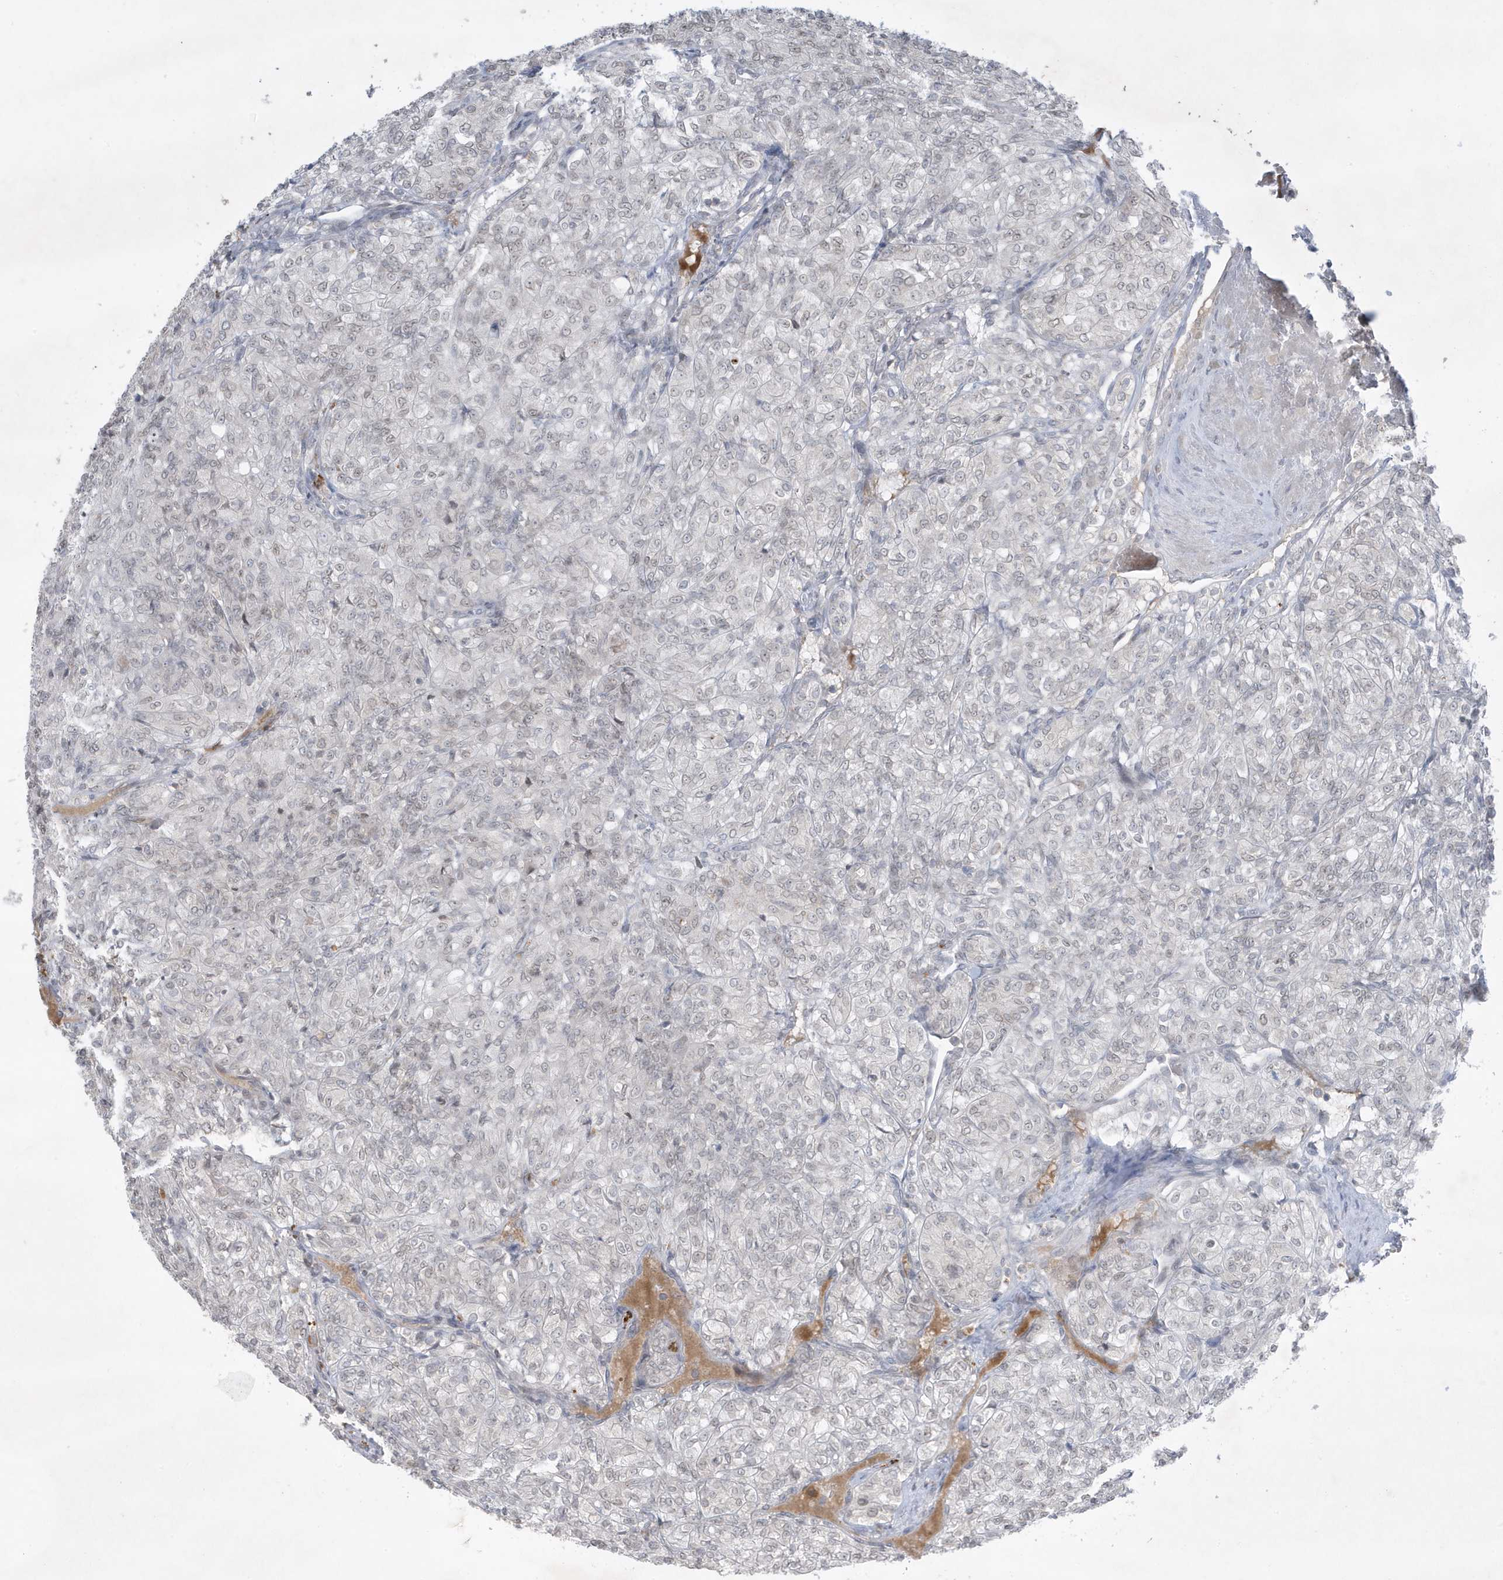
{"staining": {"intensity": "weak", "quantity": "<25%", "location": "nuclear"}, "tissue": "renal cancer", "cell_type": "Tumor cells", "image_type": "cancer", "snomed": [{"axis": "morphology", "description": "Adenocarcinoma, NOS"}, {"axis": "topography", "description": "Kidney"}], "caption": "Immunohistochemistry photomicrograph of neoplastic tissue: human renal cancer stained with DAB displays no significant protein staining in tumor cells.", "gene": "FNDC1", "patient": {"sex": "male", "age": 77}}